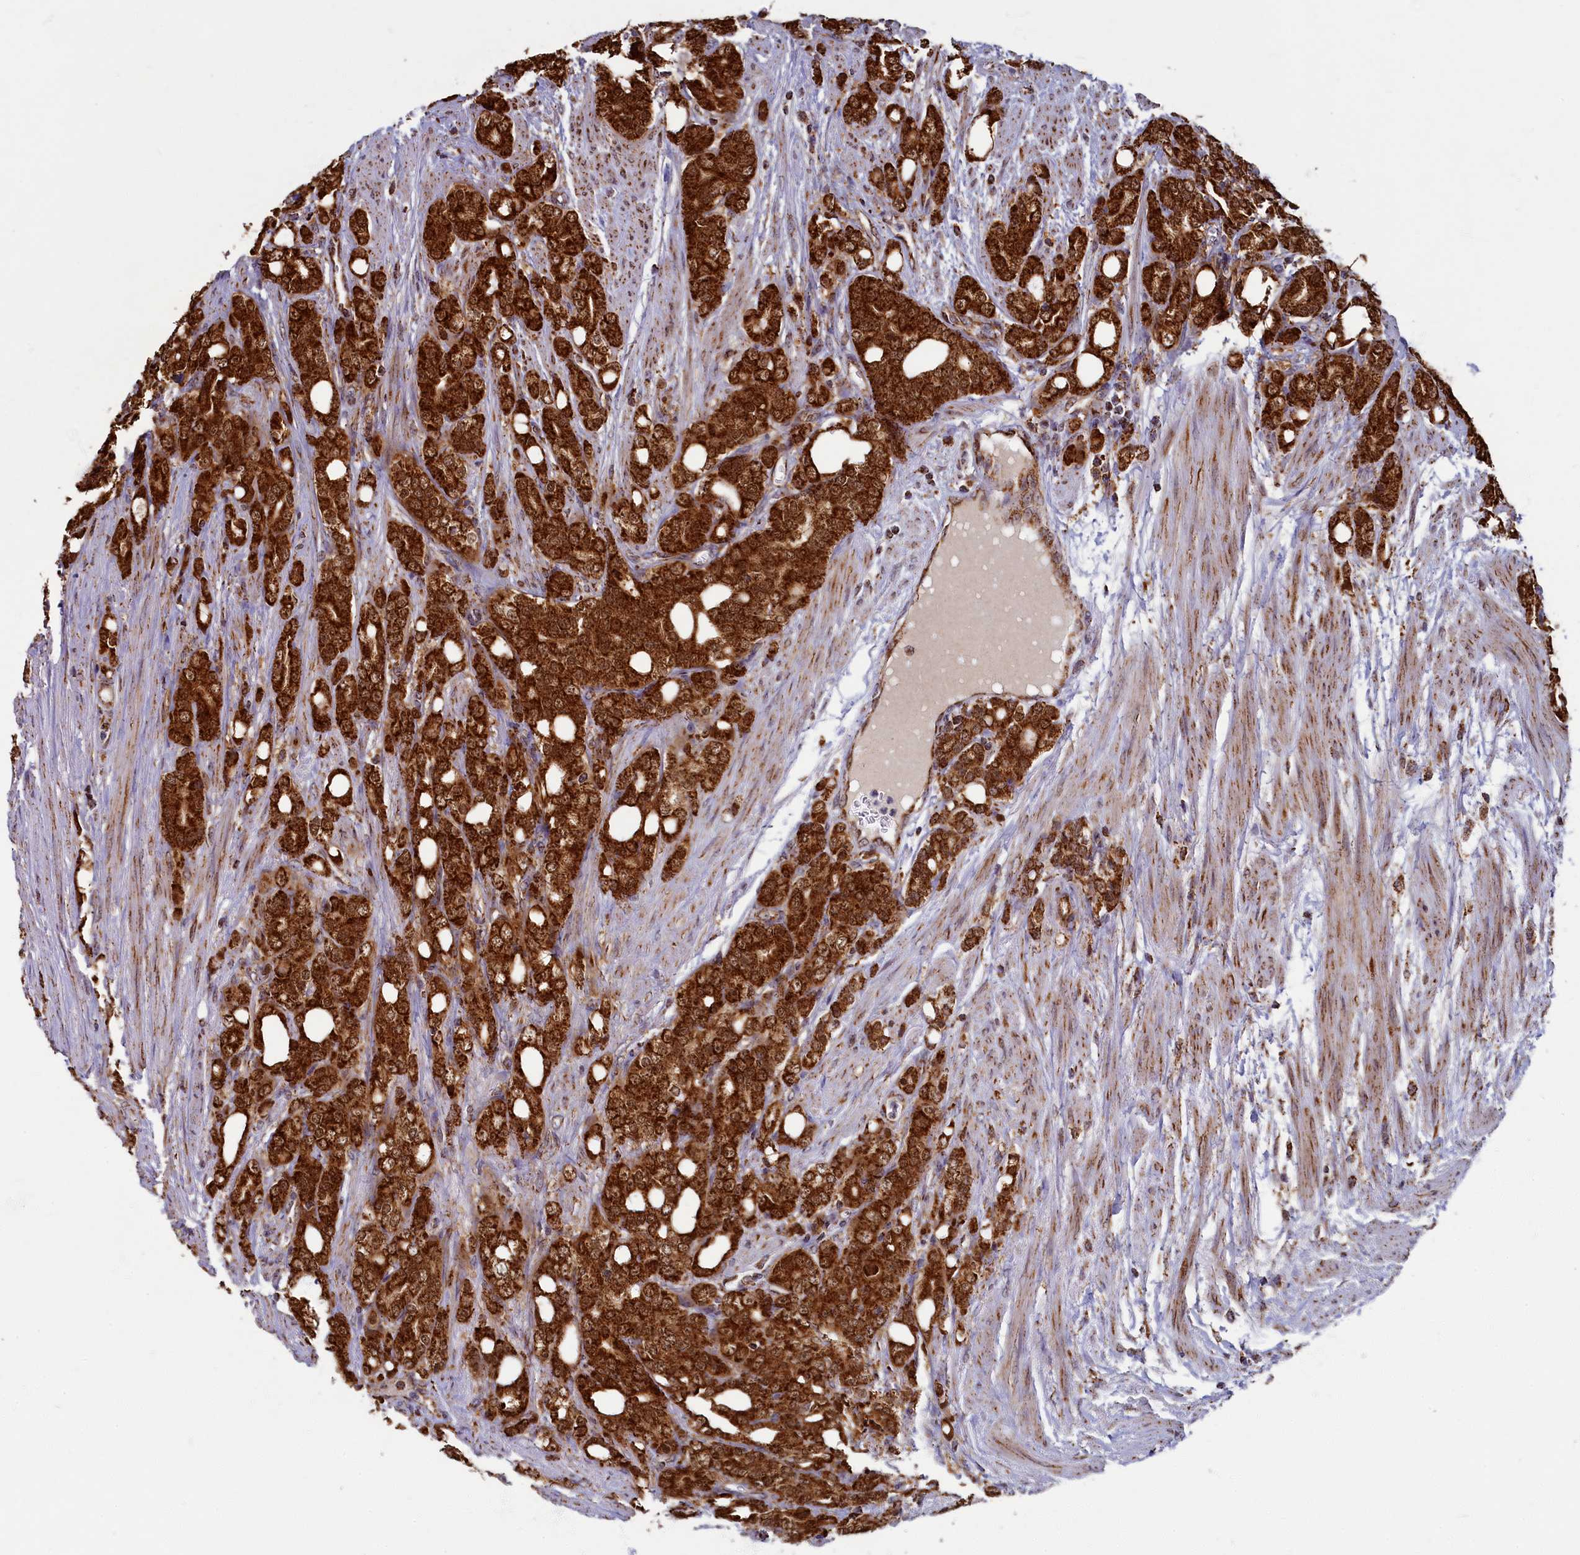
{"staining": {"intensity": "strong", "quantity": ">75%", "location": "cytoplasmic/membranous"}, "tissue": "prostate cancer", "cell_type": "Tumor cells", "image_type": "cancer", "snomed": [{"axis": "morphology", "description": "Adenocarcinoma, High grade"}, {"axis": "topography", "description": "Prostate"}], "caption": "Immunohistochemistry photomicrograph of neoplastic tissue: human prostate cancer stained using immunohistochemistry (IHC) reveals high levels of strong protein expression localized specifically in the cytoplasmic/membranous of tumor cells, appearing as a cytoplasmic/membranous brown color.", "gene": "SPR", "patient": {"sex": "male", "age": 62}}